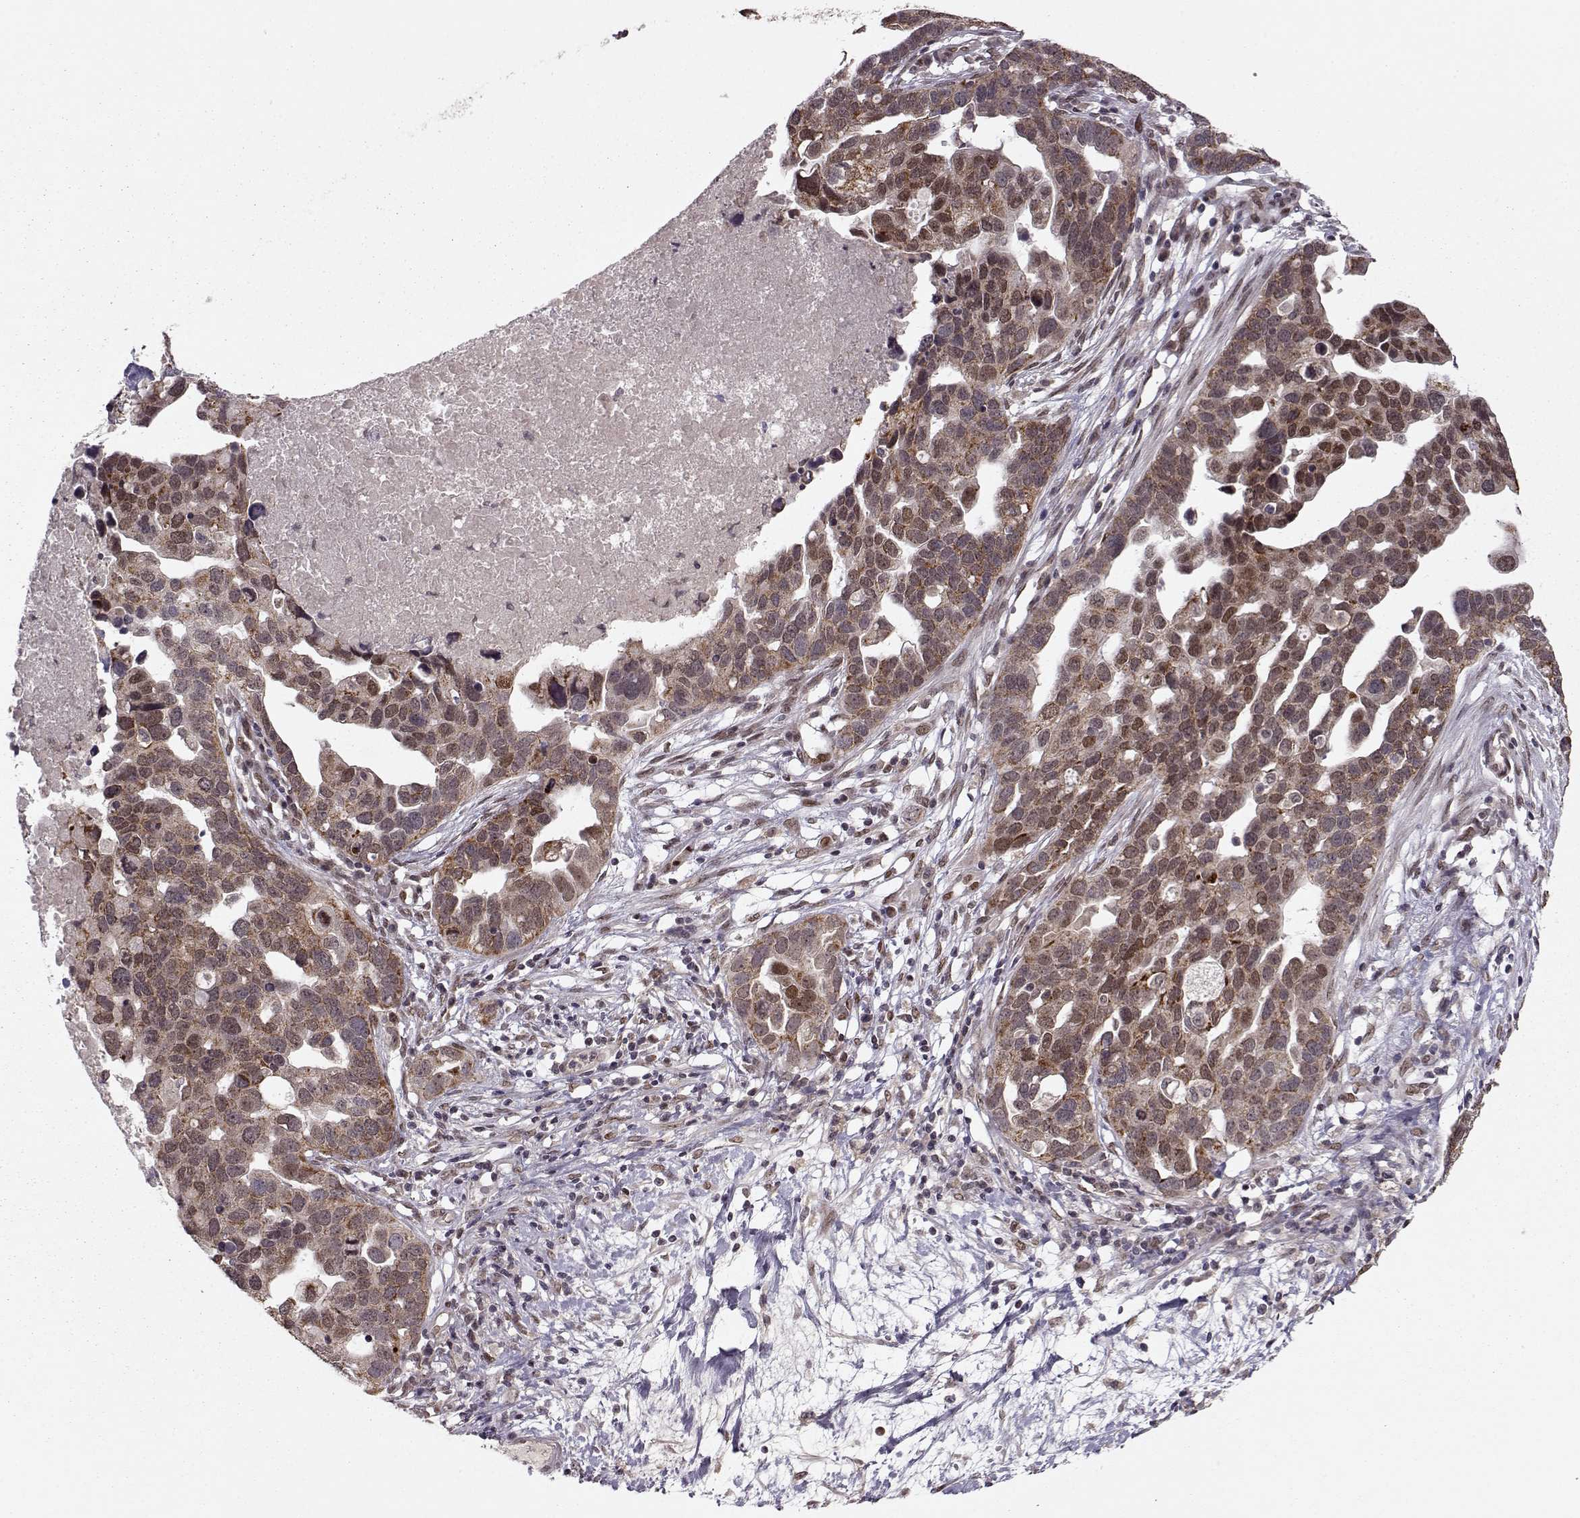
{"staining": {"intensity": "moderate", "quantity": ">75%", "location": "cytoplasmic/membranous"}, "tissue": "ovarian cancer", "cell_type": "Tumor cells", "image_type": "cancer", "snomed": [{"axis": "morphology", "description": "Cystadenocarcinoma, serous, NOS"}, {"axis": "topography", "description": "Ovary"}], "caption": "Brown immunohistochemical staining in ovarian serous cystadenocarcinoma demonstrates moderate cytoplasmic/membranous staining in about >75% of tumor cells.", "gene": "RAI1", "patient": {"sex": "female", "age": 54}}